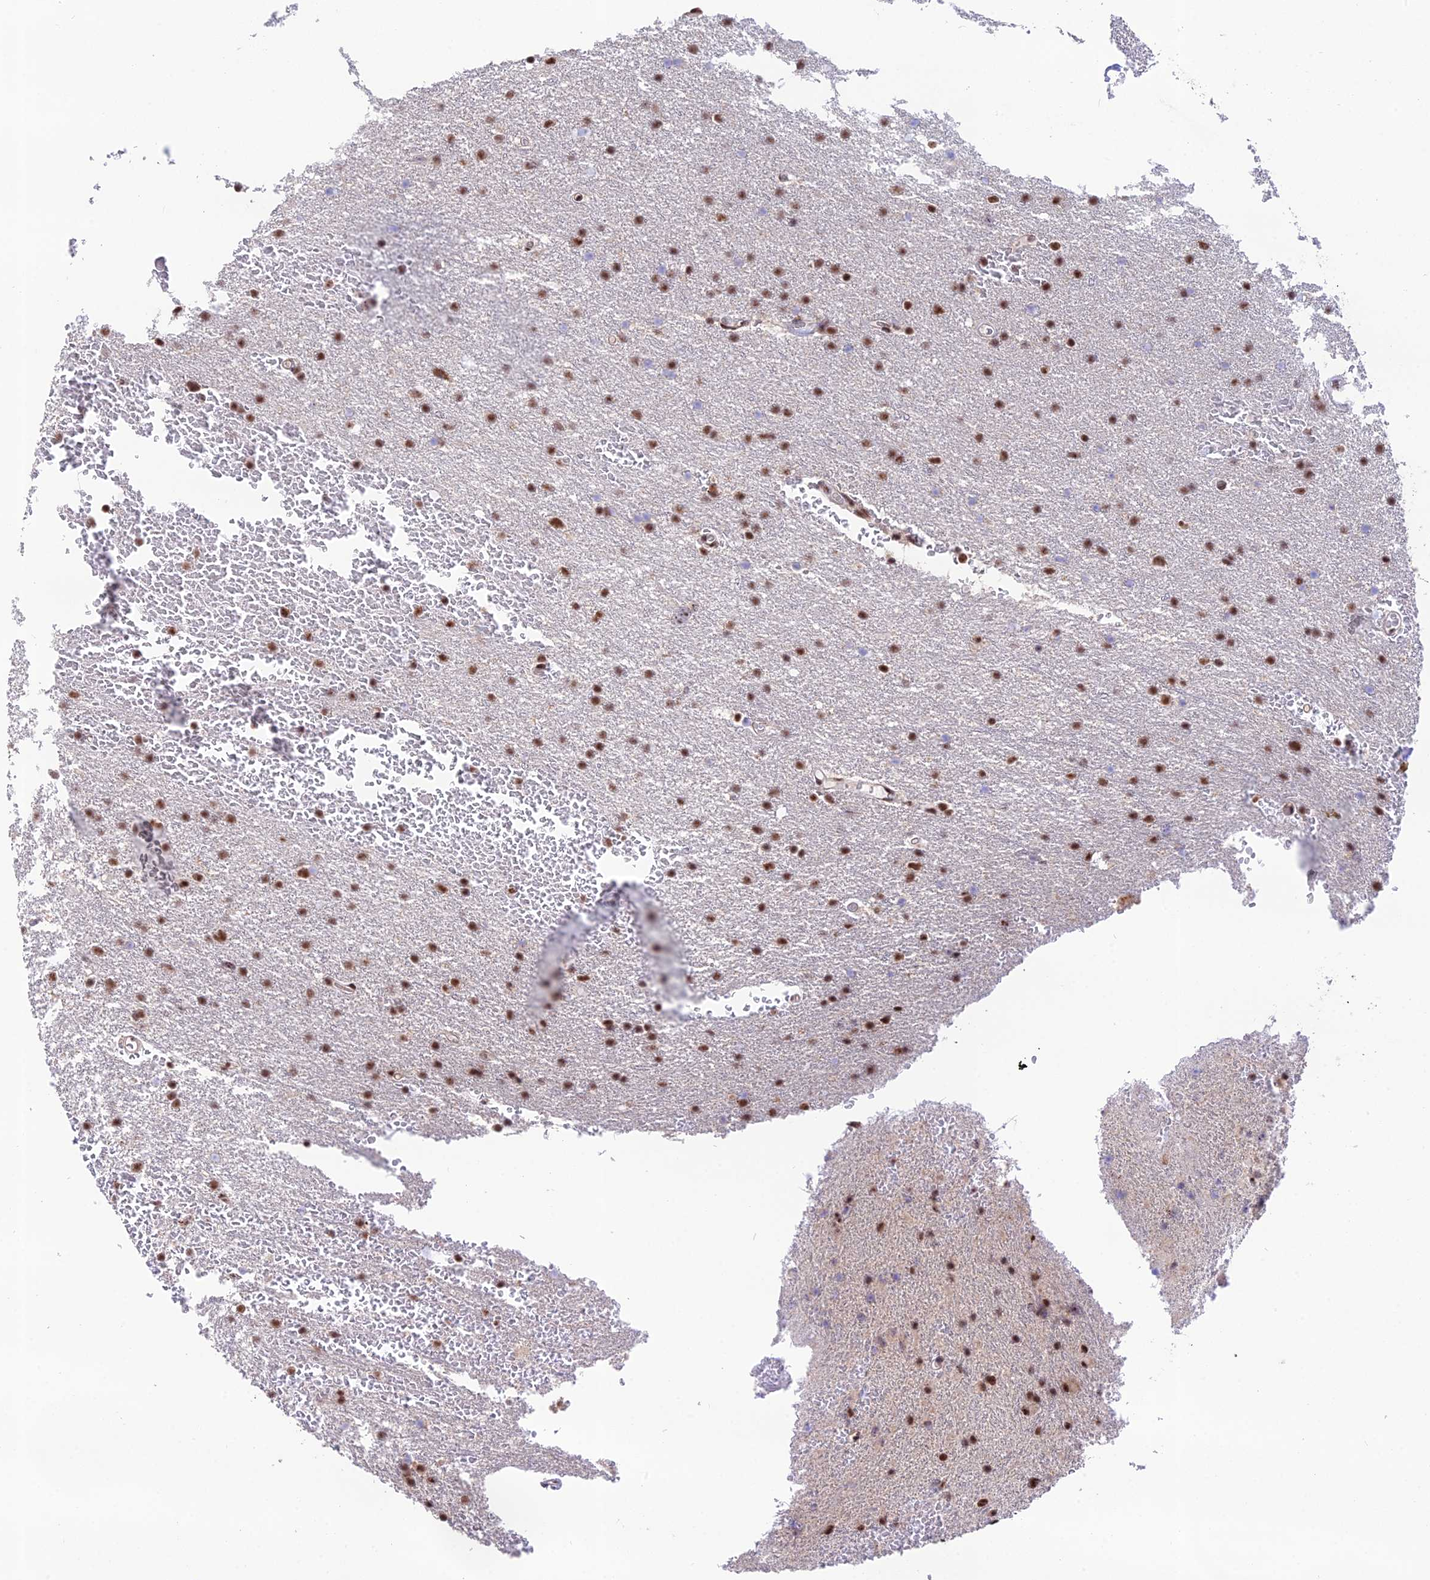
{"staining": {"intensity": "moderate", "quantity": ">75%", "location": "nuclear"}, "tissue": "glioma", "cell_type": "Tumor cells", "image_type": "cancer", "snomed": [{"axis": "morphology", "description": "Glioma, malignant, High grade"}, {"axis": "topography", "description": "Cerebral cortex"}], "caption": "Tumor cells show medium levels of moderate nuclear staining in approximately >75% of cells in human glioma.", "gene": "THOC7", "patient": {"sex": "female", "age": 36}}